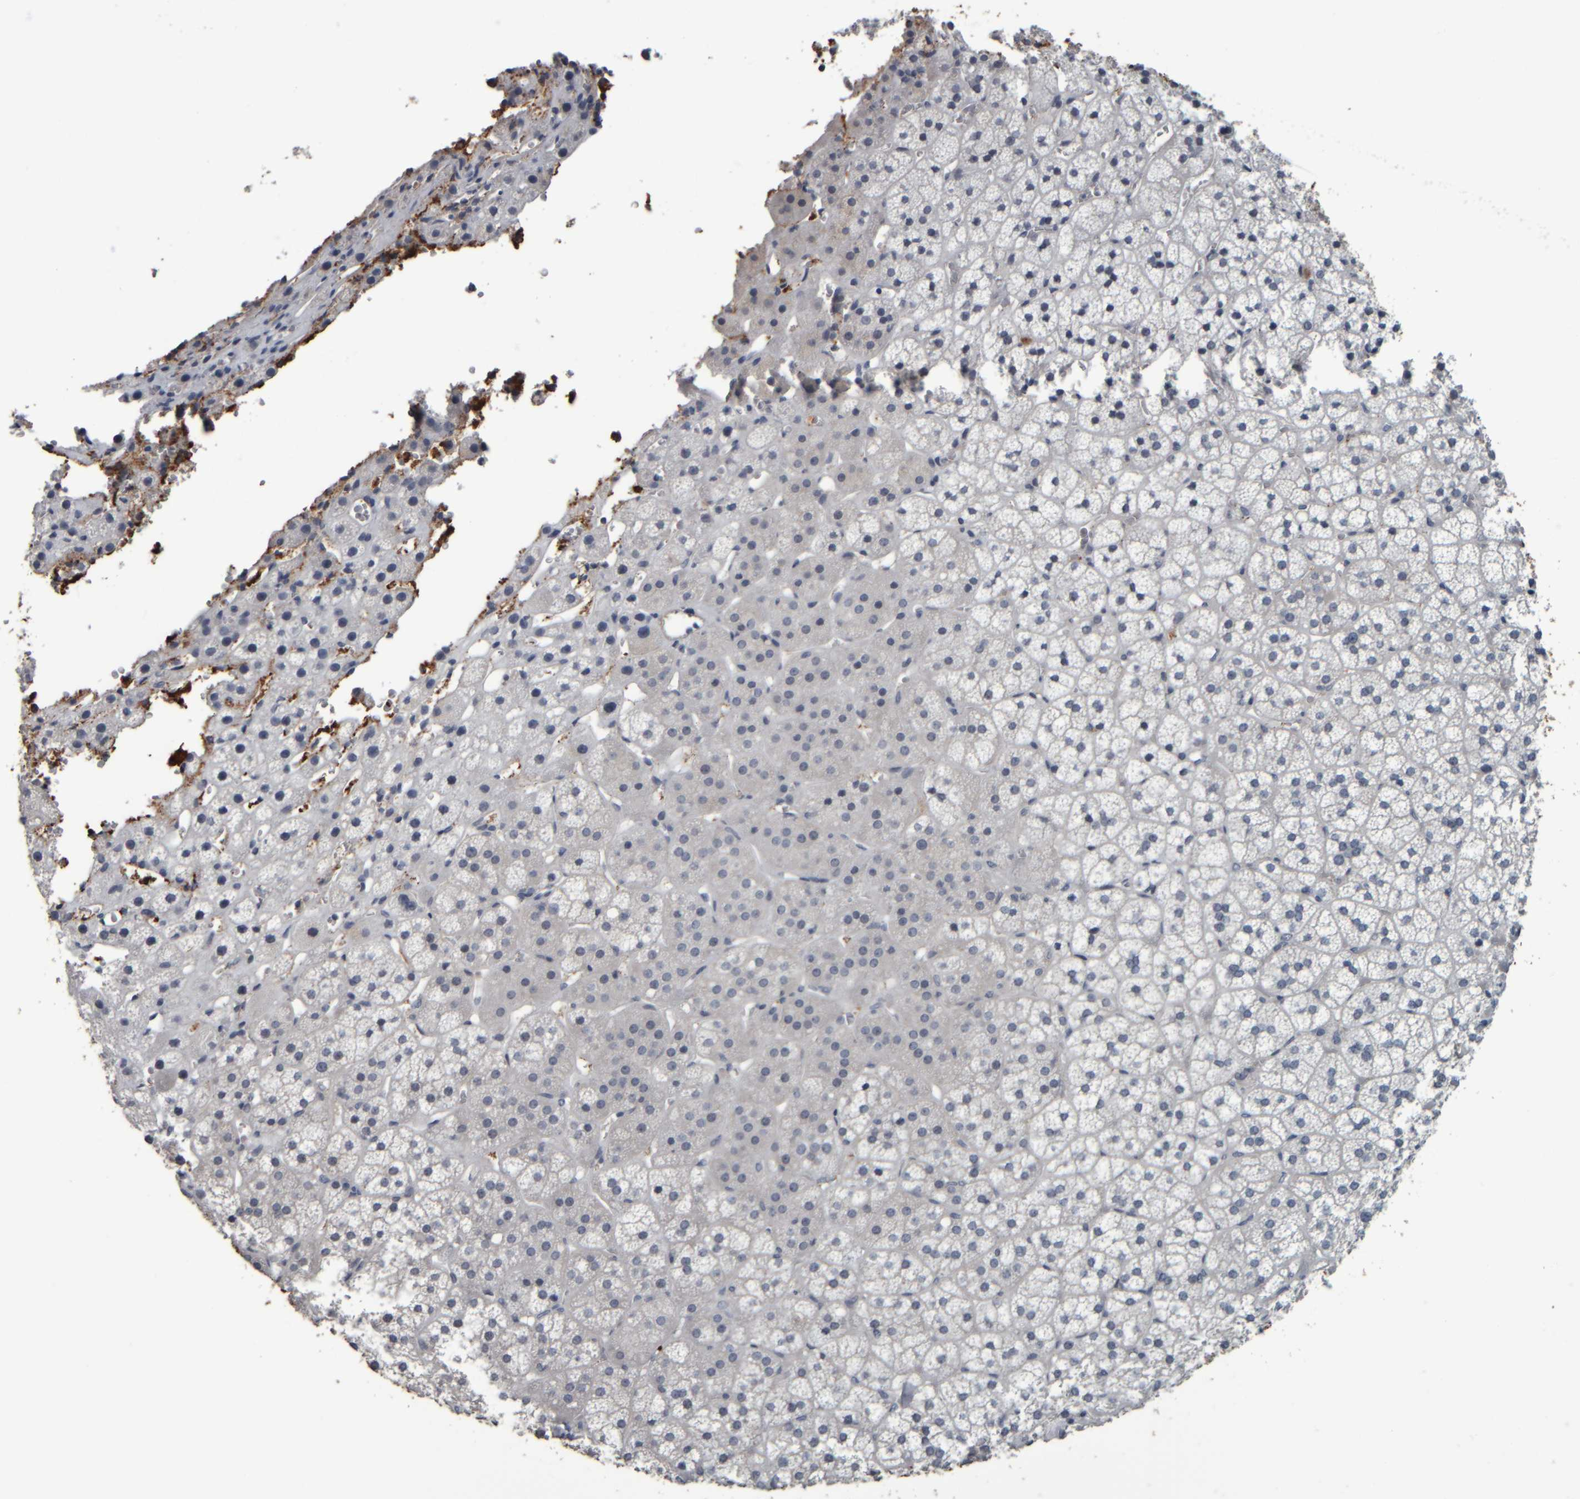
{"staining": {"intensity": "negative", "quantity": "none", "location": "none"}, "tissue": "adrenal gland", "cell_type": "Glandular cells", "image_type": "normal", "snomed": [{"axis": "morphology", "description": "Normal tissue, NOS"}, {"axis": "topography", "description": "Adrenal gland"}], "caption": "DAB (3,3'-diaminobenzidine) immunohistochemical staining of unremarkable adrenal gland displays no significant staining in glandular cells. Brightfield microscopy of immunohistochemistry (IHC) stained with DAB (brown) and hematoxylin (blue), captured at high magnification.", "gene": "CAVIN4", "patient": {"sex": "female", "age": 44}}